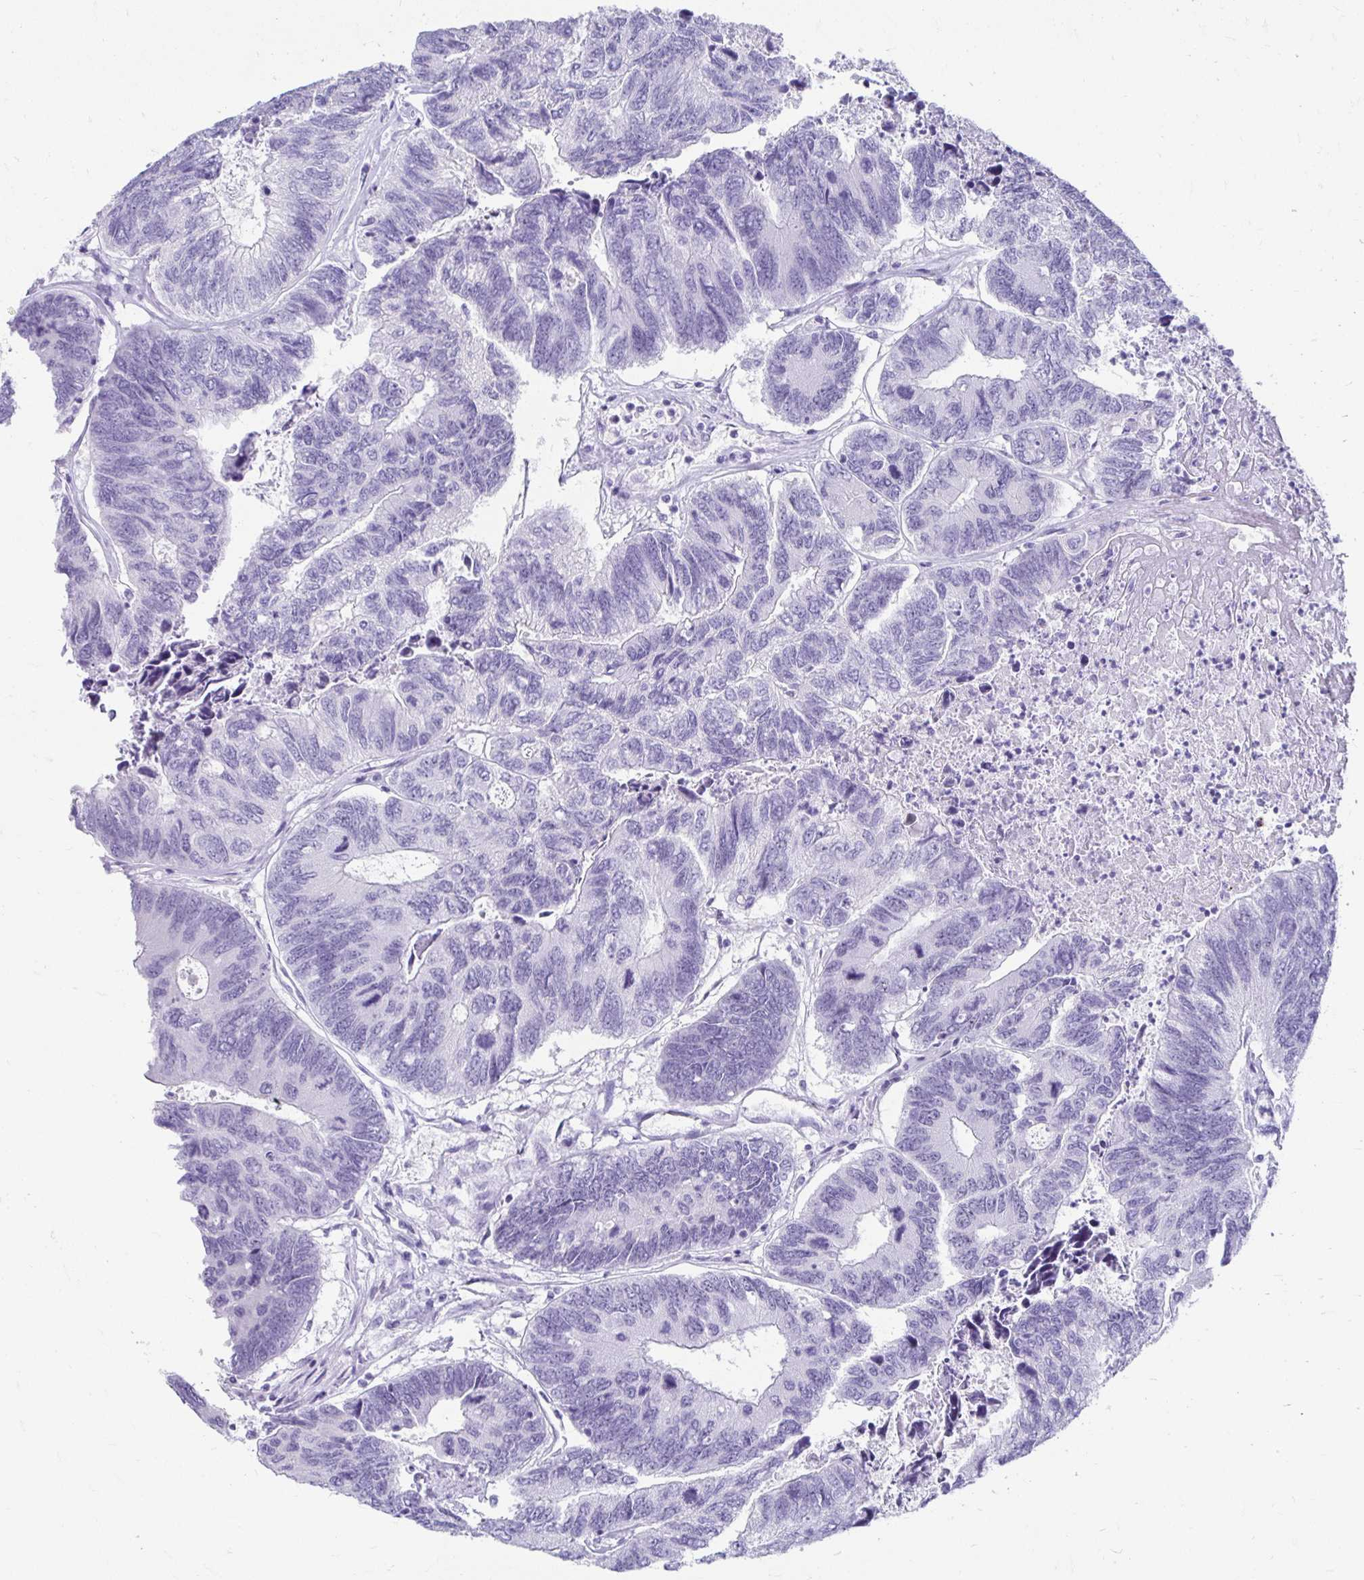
{"staining": {"intensity": "negative", "quantity": "none", "location": "none"}, "tissue": "colorectal cancer", "cell_type": "Tumor cells", "image_type": "cancer", "snomed": [{"axis": "morphology", "description": "Adenocarcinoma, NOS"}, {"axis": "topography", "description": "Colon"}], "caption": "Immunohistochemical staining of human colorectal adenocarcinoma reveals no significant positivity in tumor cells.", "gene": "CST6", "patient": {"sex": "female", "age": 67}}